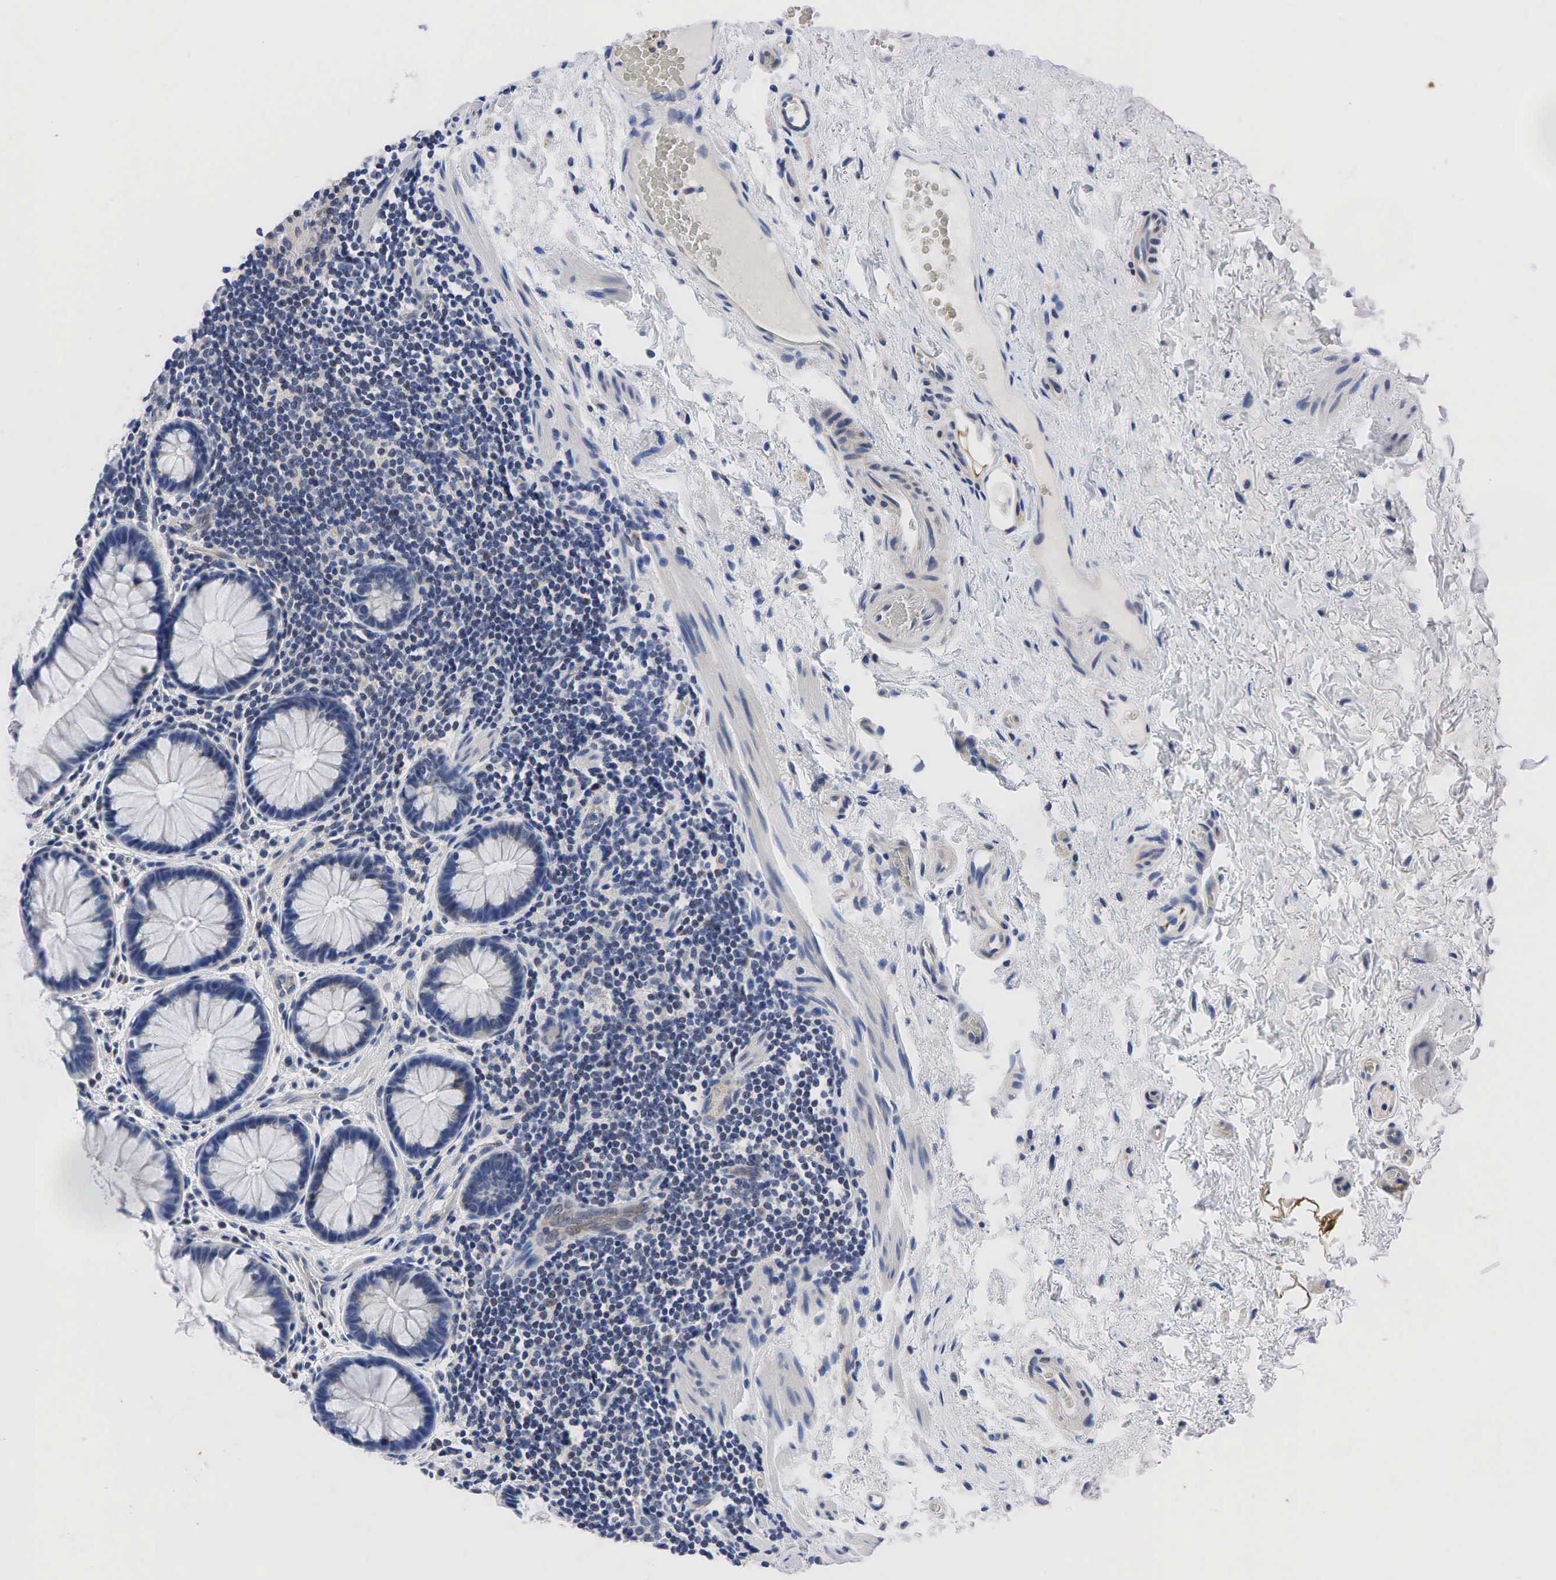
{"staining": {"intensity": "weak", "quantity": "<25%", "location": "cytoplasmic/membranous,nuclear"}, "tissue": "rectum", "cell_type": "Glandular cells", "image_type": "normal", "snomed": [{"axis": "morphology", "description": "Normal tissue, NOS"}, {"axis": "topography", "description": "Rectum"}], "caption": "DAB immunohistochemical staining of normal human rectum demonstrates no significant expression in glandular cells.", "gene": "PGR", "patient": {"sex": "male", "age": 77}}